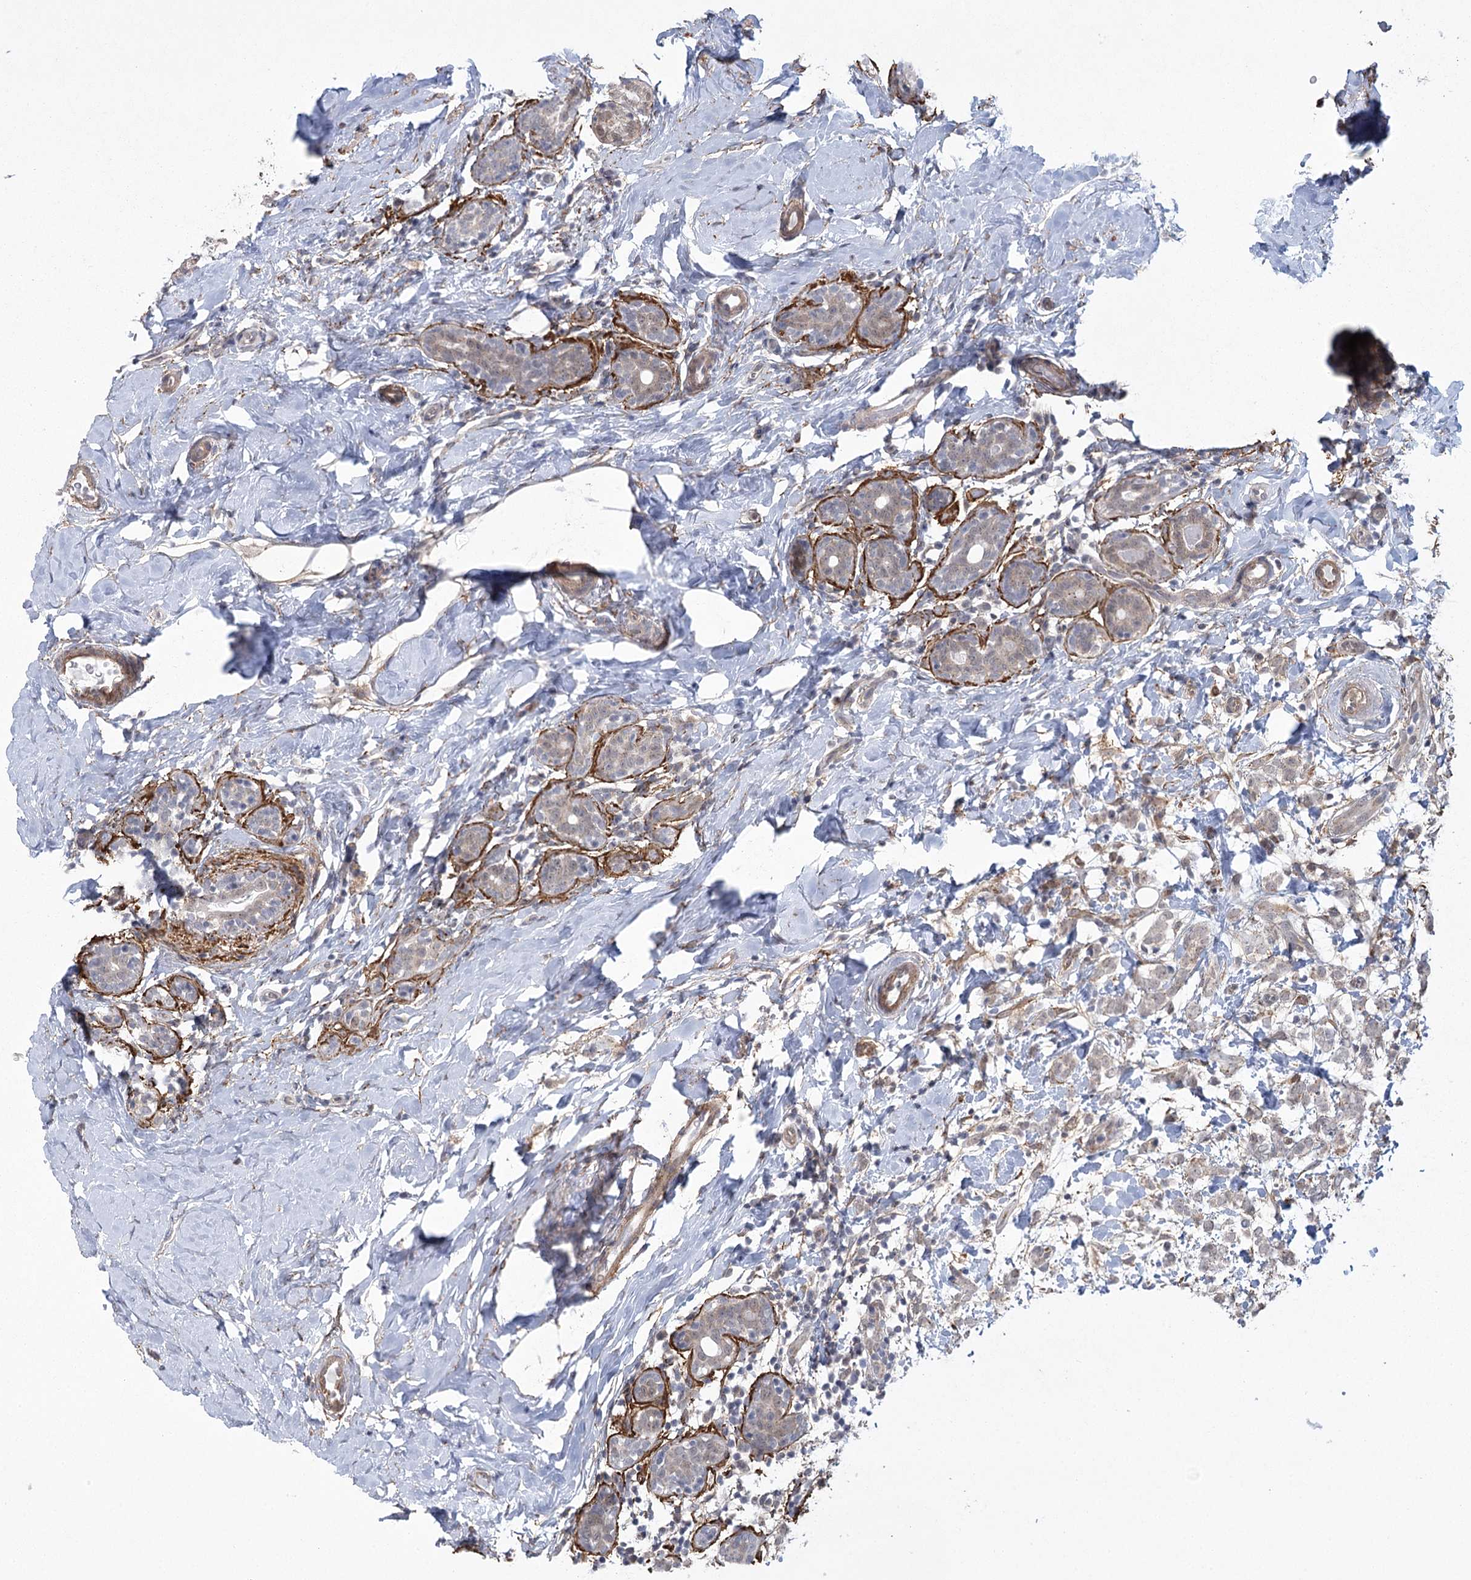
{"staining": {"intensity": "moderate", "quantity": "<25%", "location": "cytoplasmic/membranous"}, "tissue": "breast cancer", "cell_type": "Tumor cells", "image_type": "cancer", "snomed": [{"axis": "morphology", "description": "Normal tissue, NOS"}, {"axis": "morphology", "description": "Lobular carcinoma"}, {"axis": "topography", "description": "Breast"}], "caption": "About <25% of tumor cells in human breast cancer show moderate cytoplasmic/membranous protein expression as visualized by brown immunohistochemical staining.", "gene": "MED28", "patient": {"sex": "female", "age": 47}}